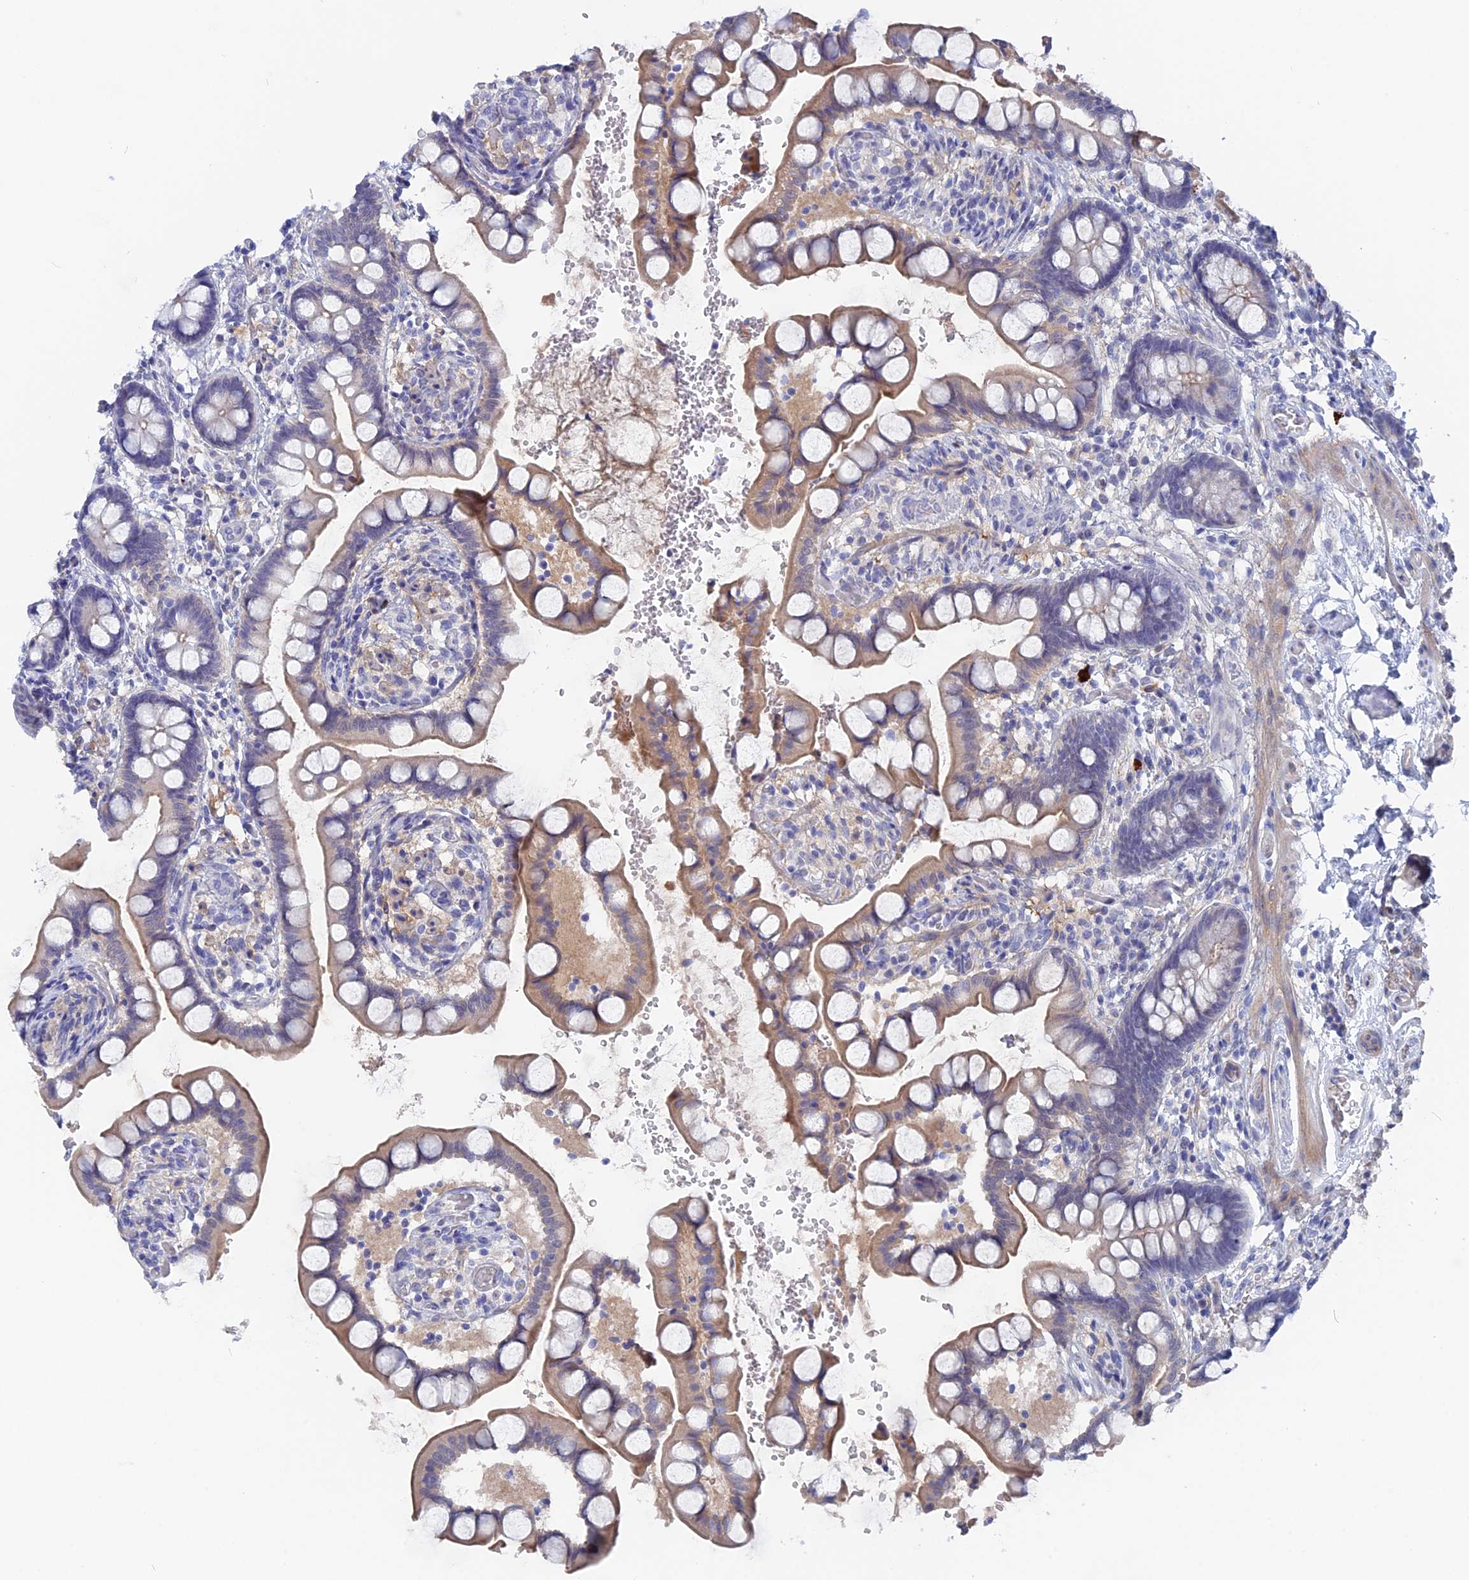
{"staining": {"intensity": "moderate", "quantity": "<25%", "location": "cytoplasmic/membranous"}, "tissue": "small intestine", "cell_type": "Glandular cells", "image_type": "normal", "snomed": [{"axis": "morphology", "description": "Normal tissue, NOS"}, {"axis": "topography", "description": "Small intestine"}], "caption": "Small intestine stained with immunohistochemistry exhibits moderate cytoplasmic/membranous expression in approximately <25% of glandular cells.", "gene": "DACT3", "patient": {"sex": "male", "age": 52}}